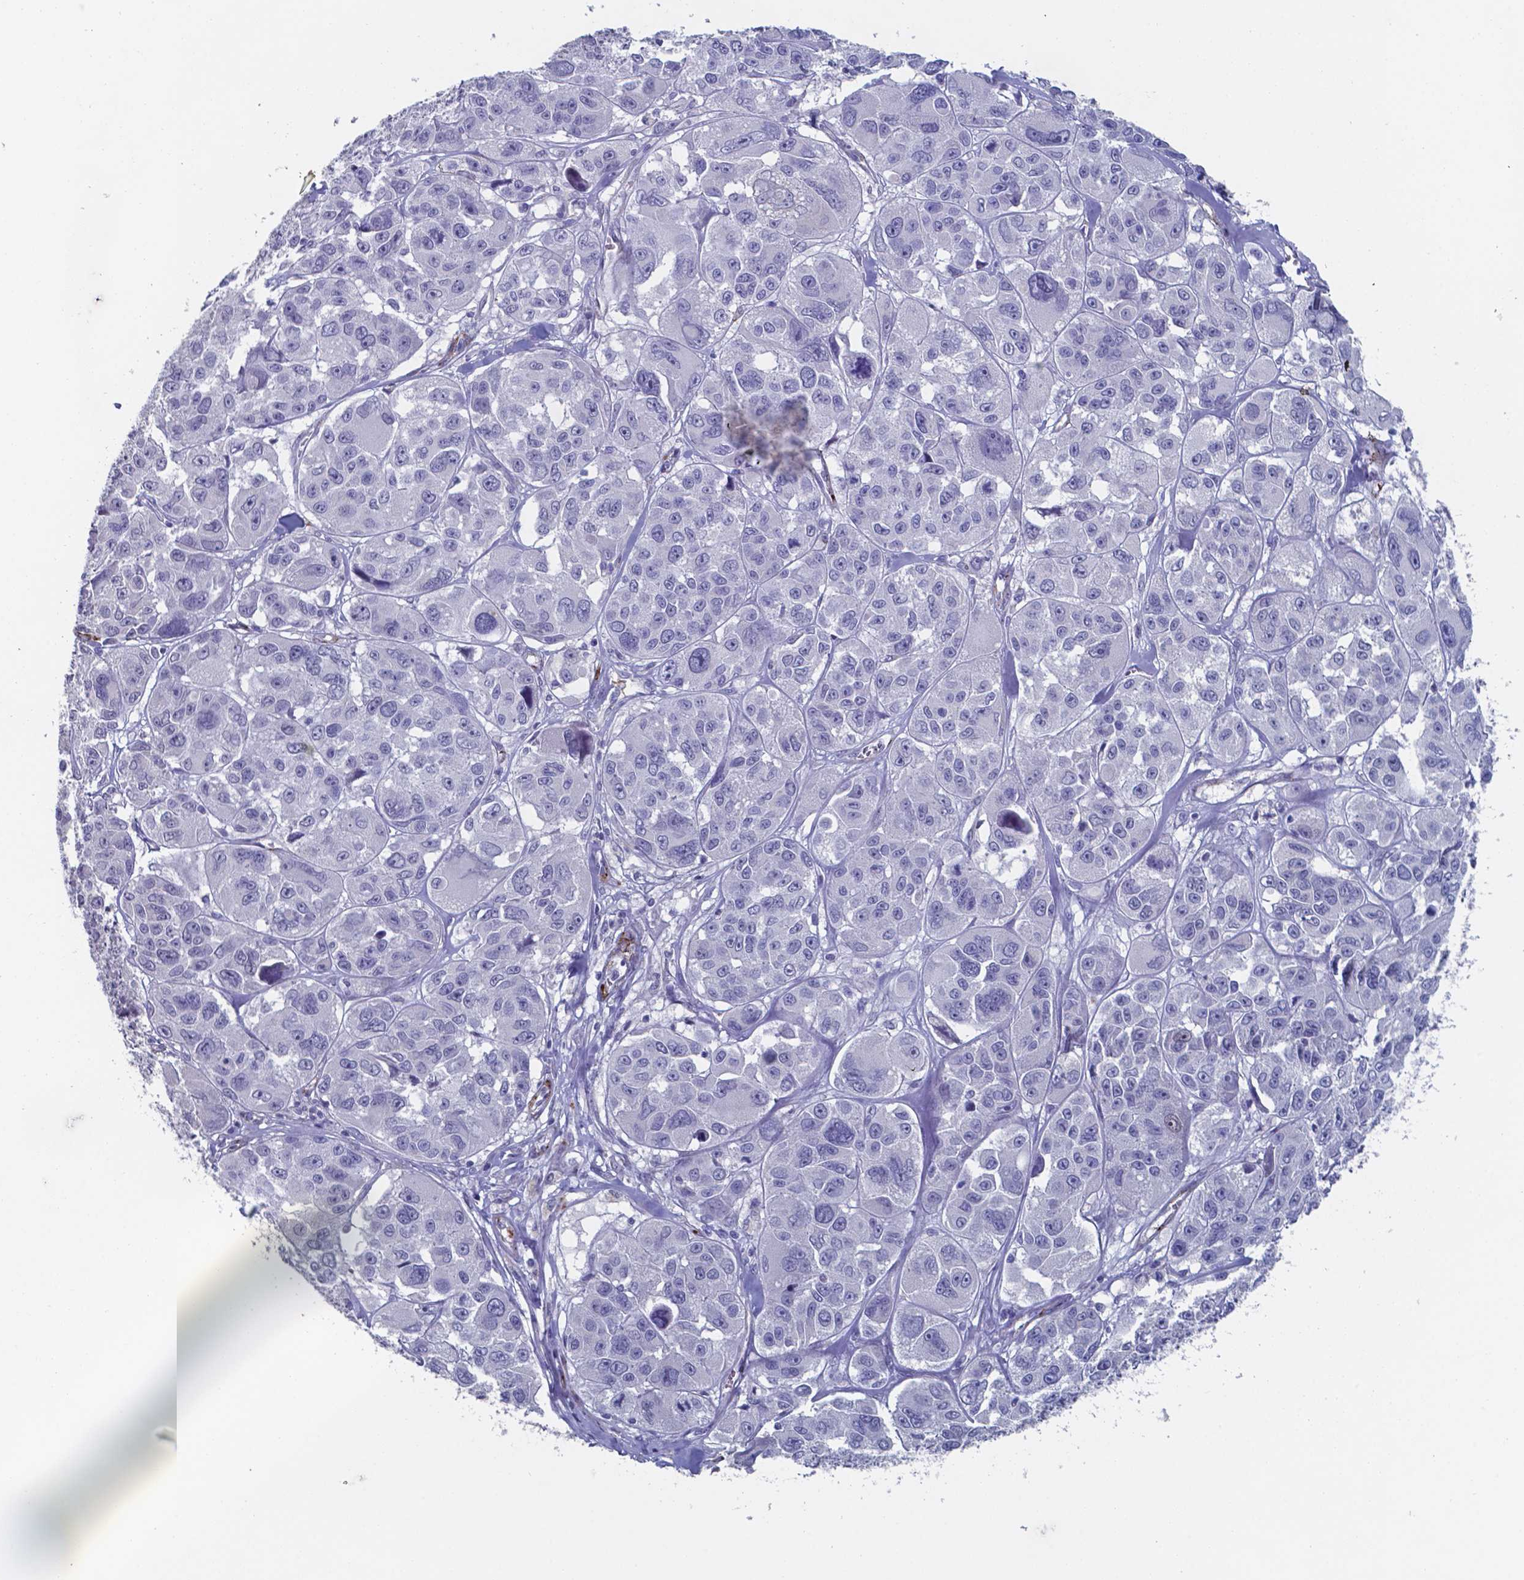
{"staining": {"intensity": "negative", "quantity": "none", "location": "none"}, "tissue": "melanoma", "cell_type": "Tumor cells", "image_type": "cancer", "snomed": [{"axis": "morphology", "description": "Malignant melanoma, NOS"}, {"axis": "topography", "description": "Skin"}], "caption": "This histopathology image is of malignant melanoma stained with immunohistochemistry (IHC) to label a protein in brown with the nuclei are counter-stained blue. There is no positivity in tumor cells.", "gene": "PLA2R1", "patient": {"sex": "female", "age": 66}}